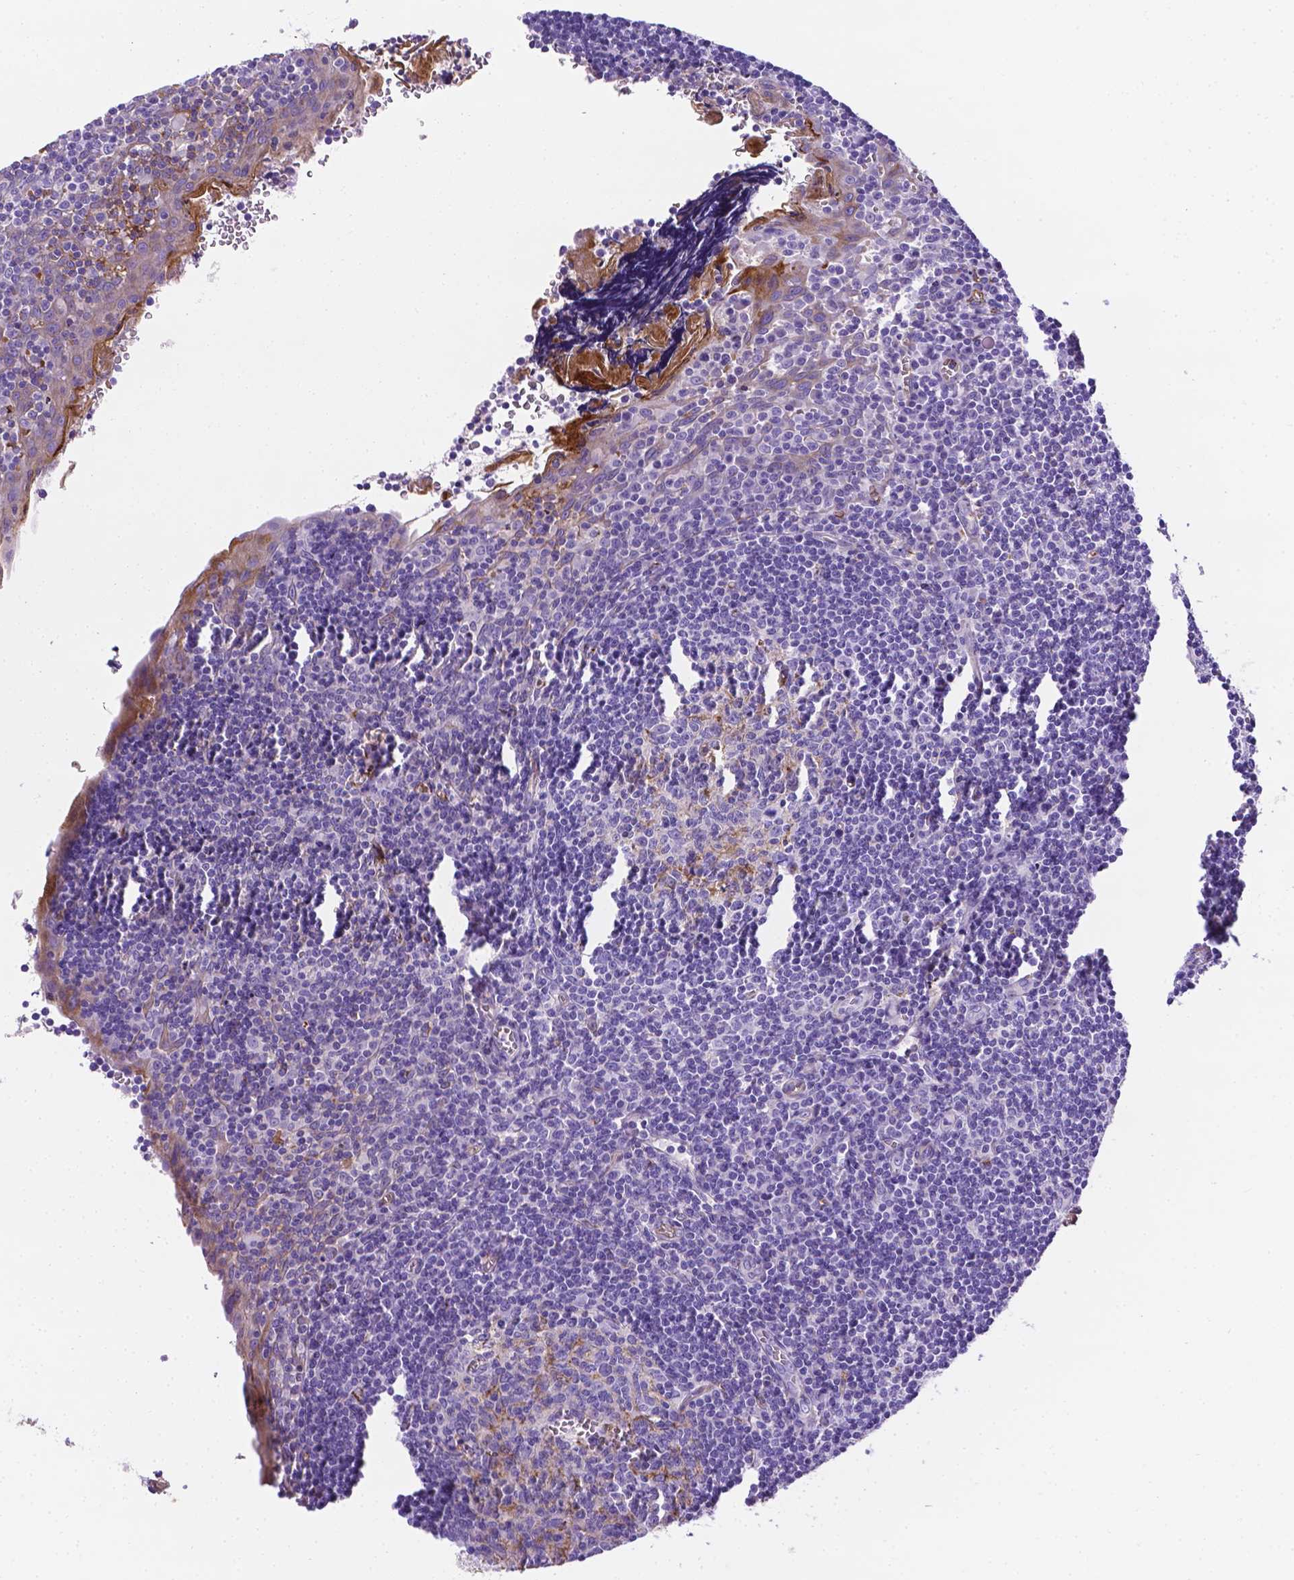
{"staining": {"intensity": "moderate", "quantity": "<25%", "location": "cytoplasmic/membranous"}, "tissue": "tonsil", "cell_type": "Germinal center cells", "image_type": "normal", "snomed": [{"axis": "morphology", "description": "Normal tissue, NOS"}, {"axis": "morphology", "description": "Inflammation, NOS"}, {"axis": "topography", "description": "Tonsil"}], "caption": "A brown stain highlights moderate cytoplasmic/membranous positivity of a protein in germinal center cells of unremarkable tonsil.", "gene": "APOE", "patient": {"sex": "female", "age": 31}}